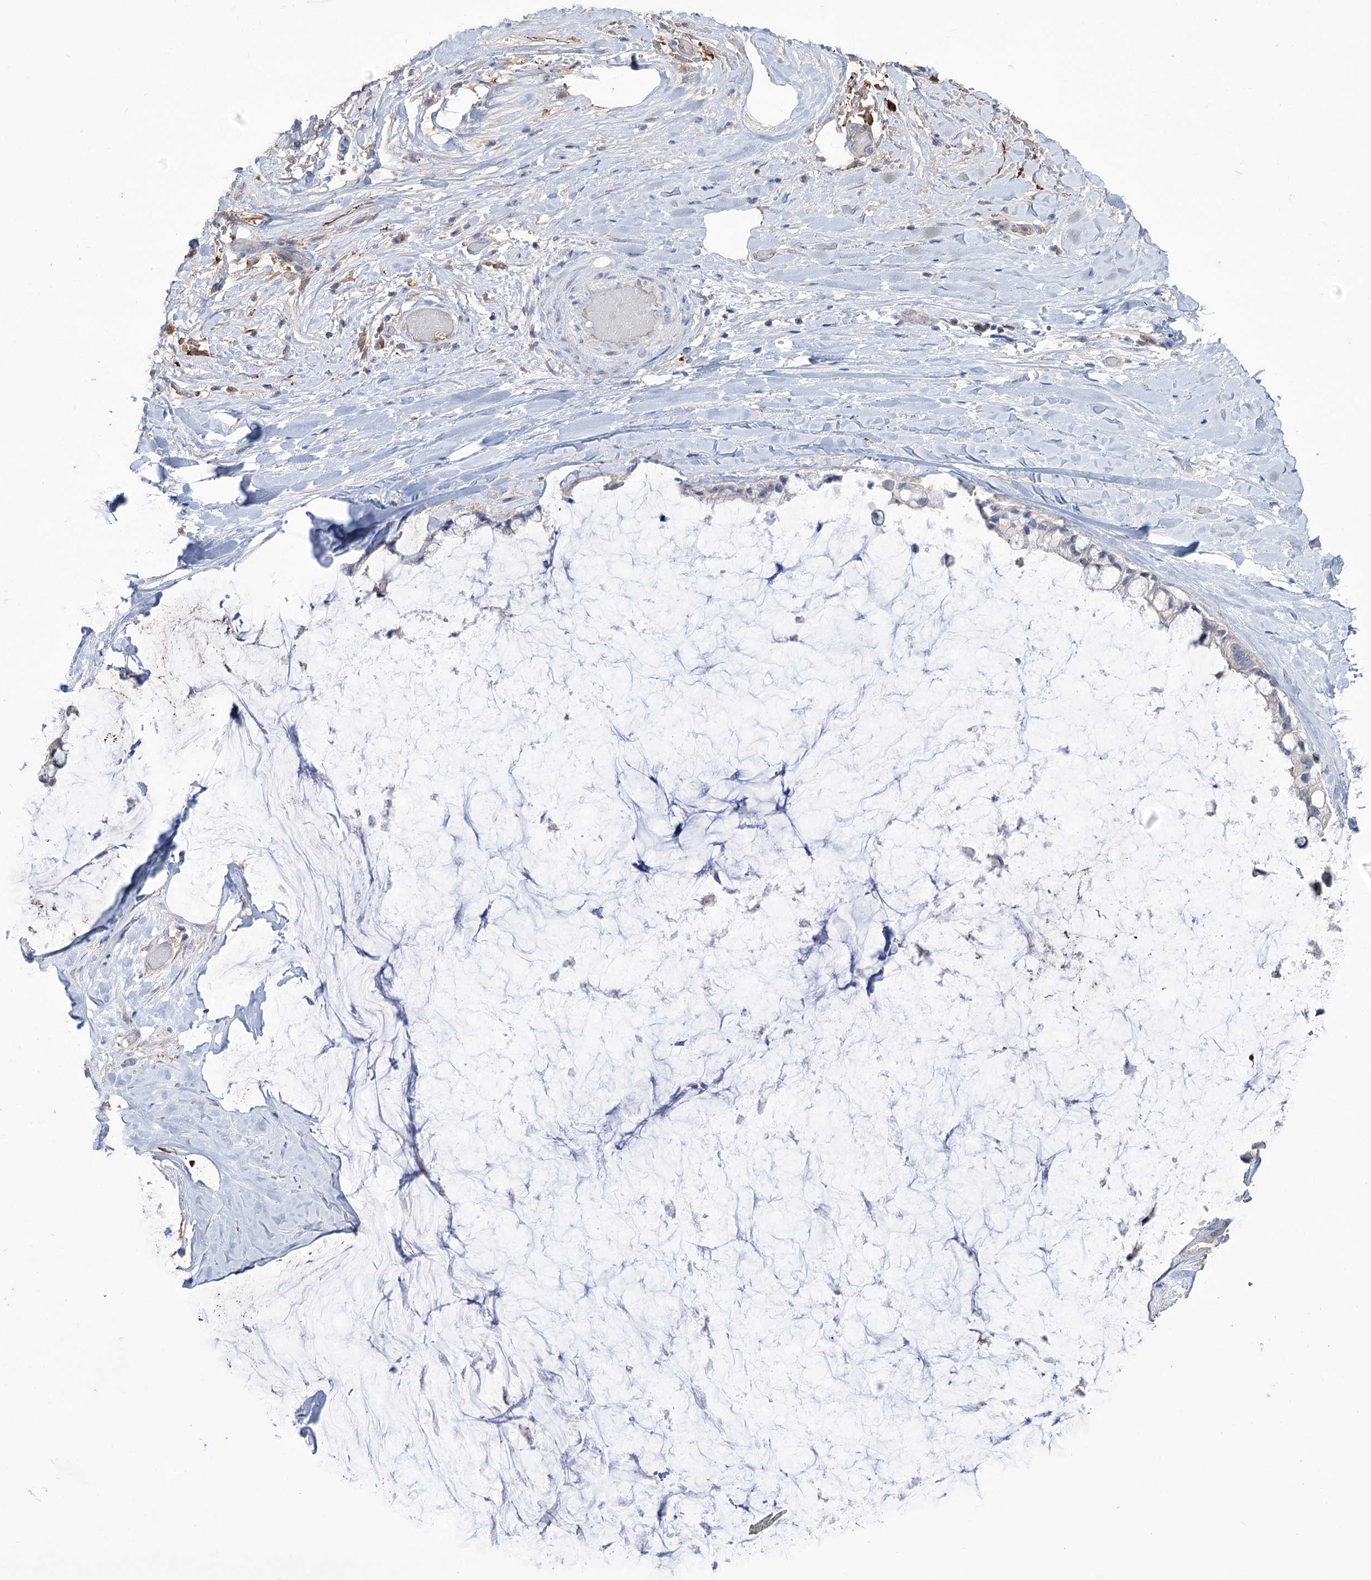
{"staining": {"intensity": "negative", "quantity": "none", "location": "none"}, "tissue": "ovarian cancer", "cell_type": "Tumor cells", "image_type": "cancer", "snomed": [{"axis": "morphology", "description": "Cystadenocarcinoma, mucinous, NOS"}, {"axis": "topography", "description": "Ovary"}], "caption": "The photomicrograph shows no staining of tumor cells in ovarian mucinous cystadenocarcinoma.", "gene": "ZNF622", "patient": {"sex": "female", "age": 39}}